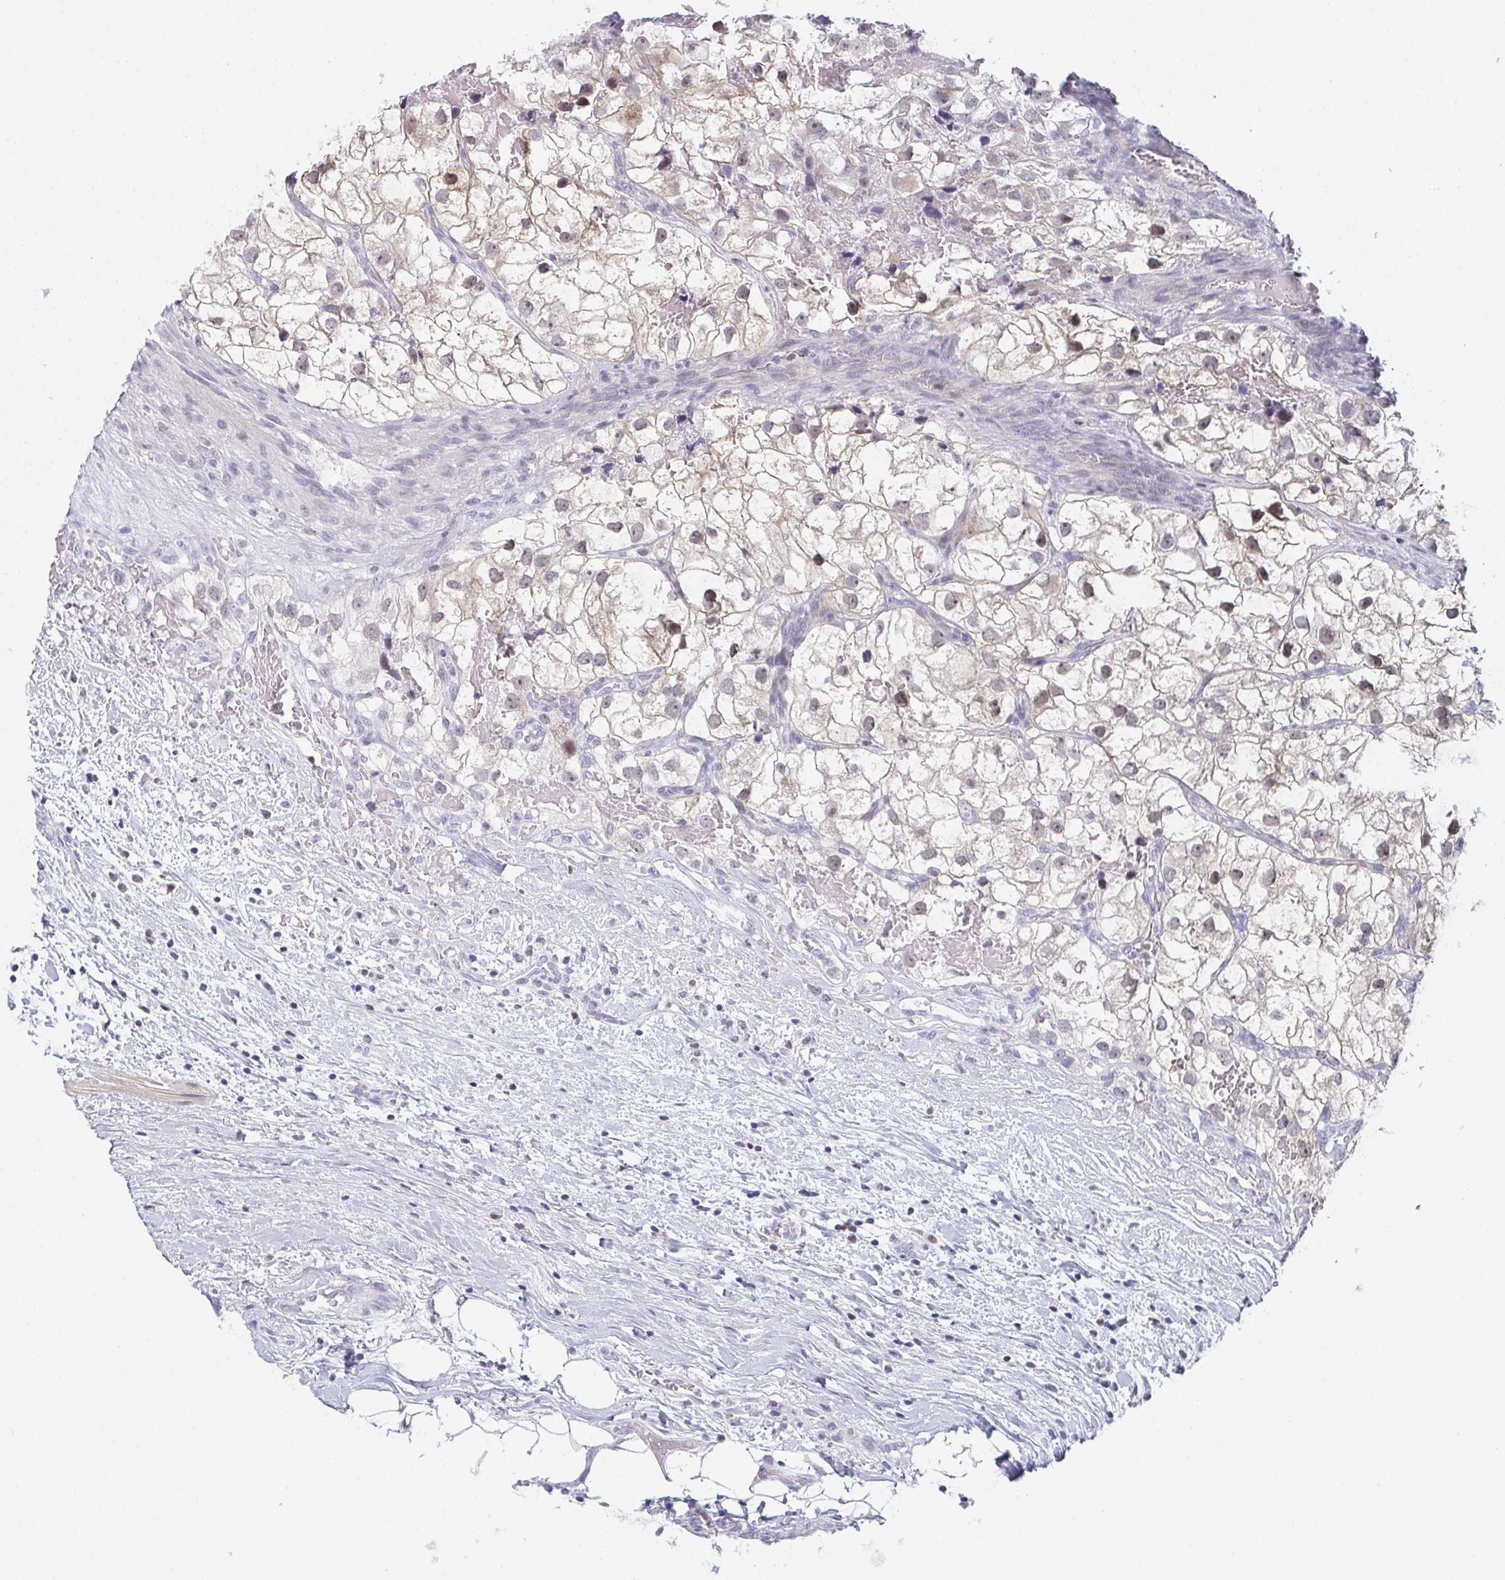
{"staining": {"intensity": "moderate", "quantity": "<25%", "location": "nuclear"}, "tissue": "renal cancer", "cell_type": "Tumor cells", "image_type": "cancer", "snomed": [{"axis": "morphology", "description": "Adenocarcinoma, NOS"}, {"axis": "topography", "description": "Kidney"}], "caption": "DAB immunohistochemical staining of human adenocarcinoma (renal) reveals moderate nuclear protein staining in approximately <25% of tumor cells.", "gene": "PYCR3", "patient": {"sex": "male", "age": 59}}